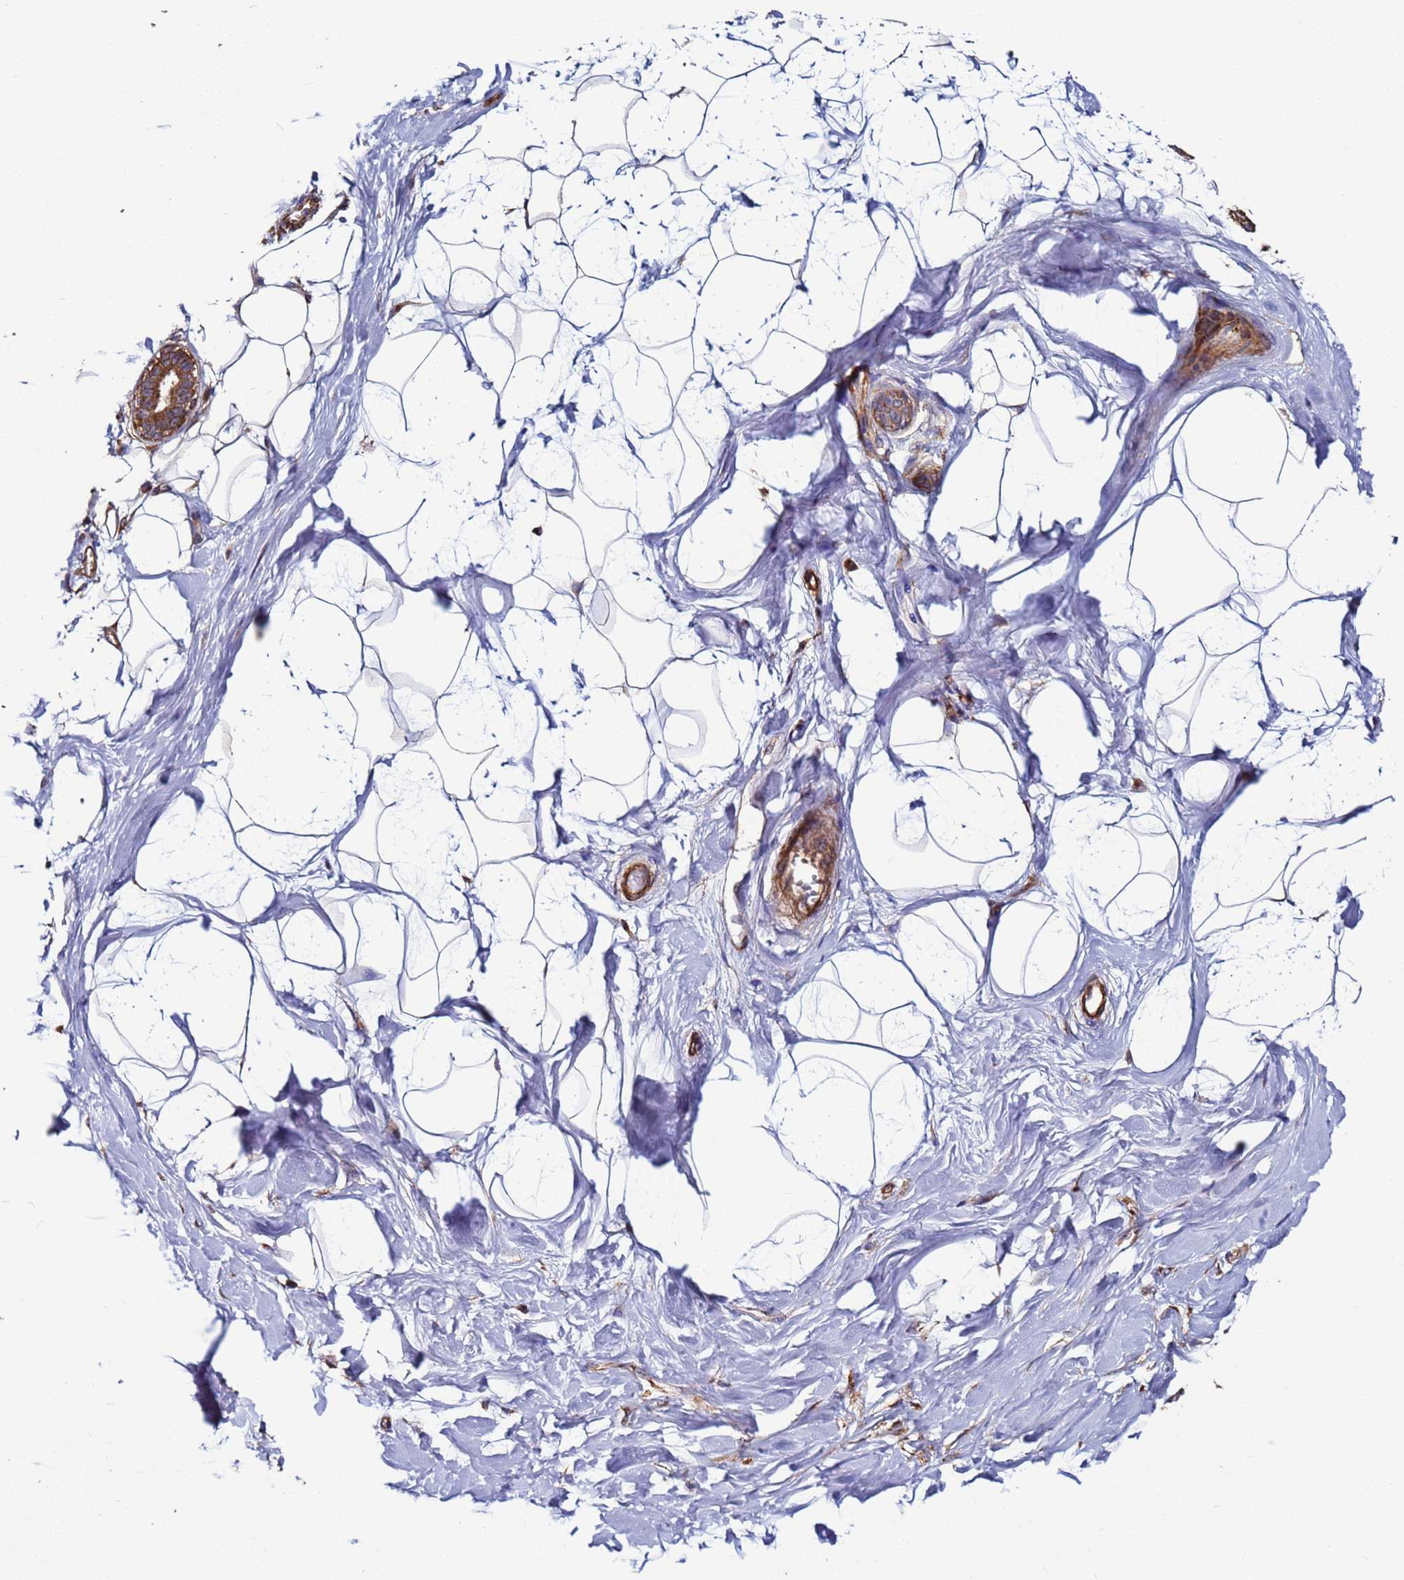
{"staining": {"intensity": "negative", "quantity": "none", "location": "none"}, "tissue": "breast", "cell_type": "Adipocytes", "image_type": "normal", "snomed": [{"axis": "morphology", "description": "Normal tissue, NOS"}, {"axis": "topography", "description": "Breast"}], "caption": "Immunohistochemistry (IHC) micrograph of unremarkable breast: human breast stained with DAB demonstrates no significant protein positivity in adipocytes.", "gene": "ZBTB39", "patient": {"sex": "female", "age": 45}}